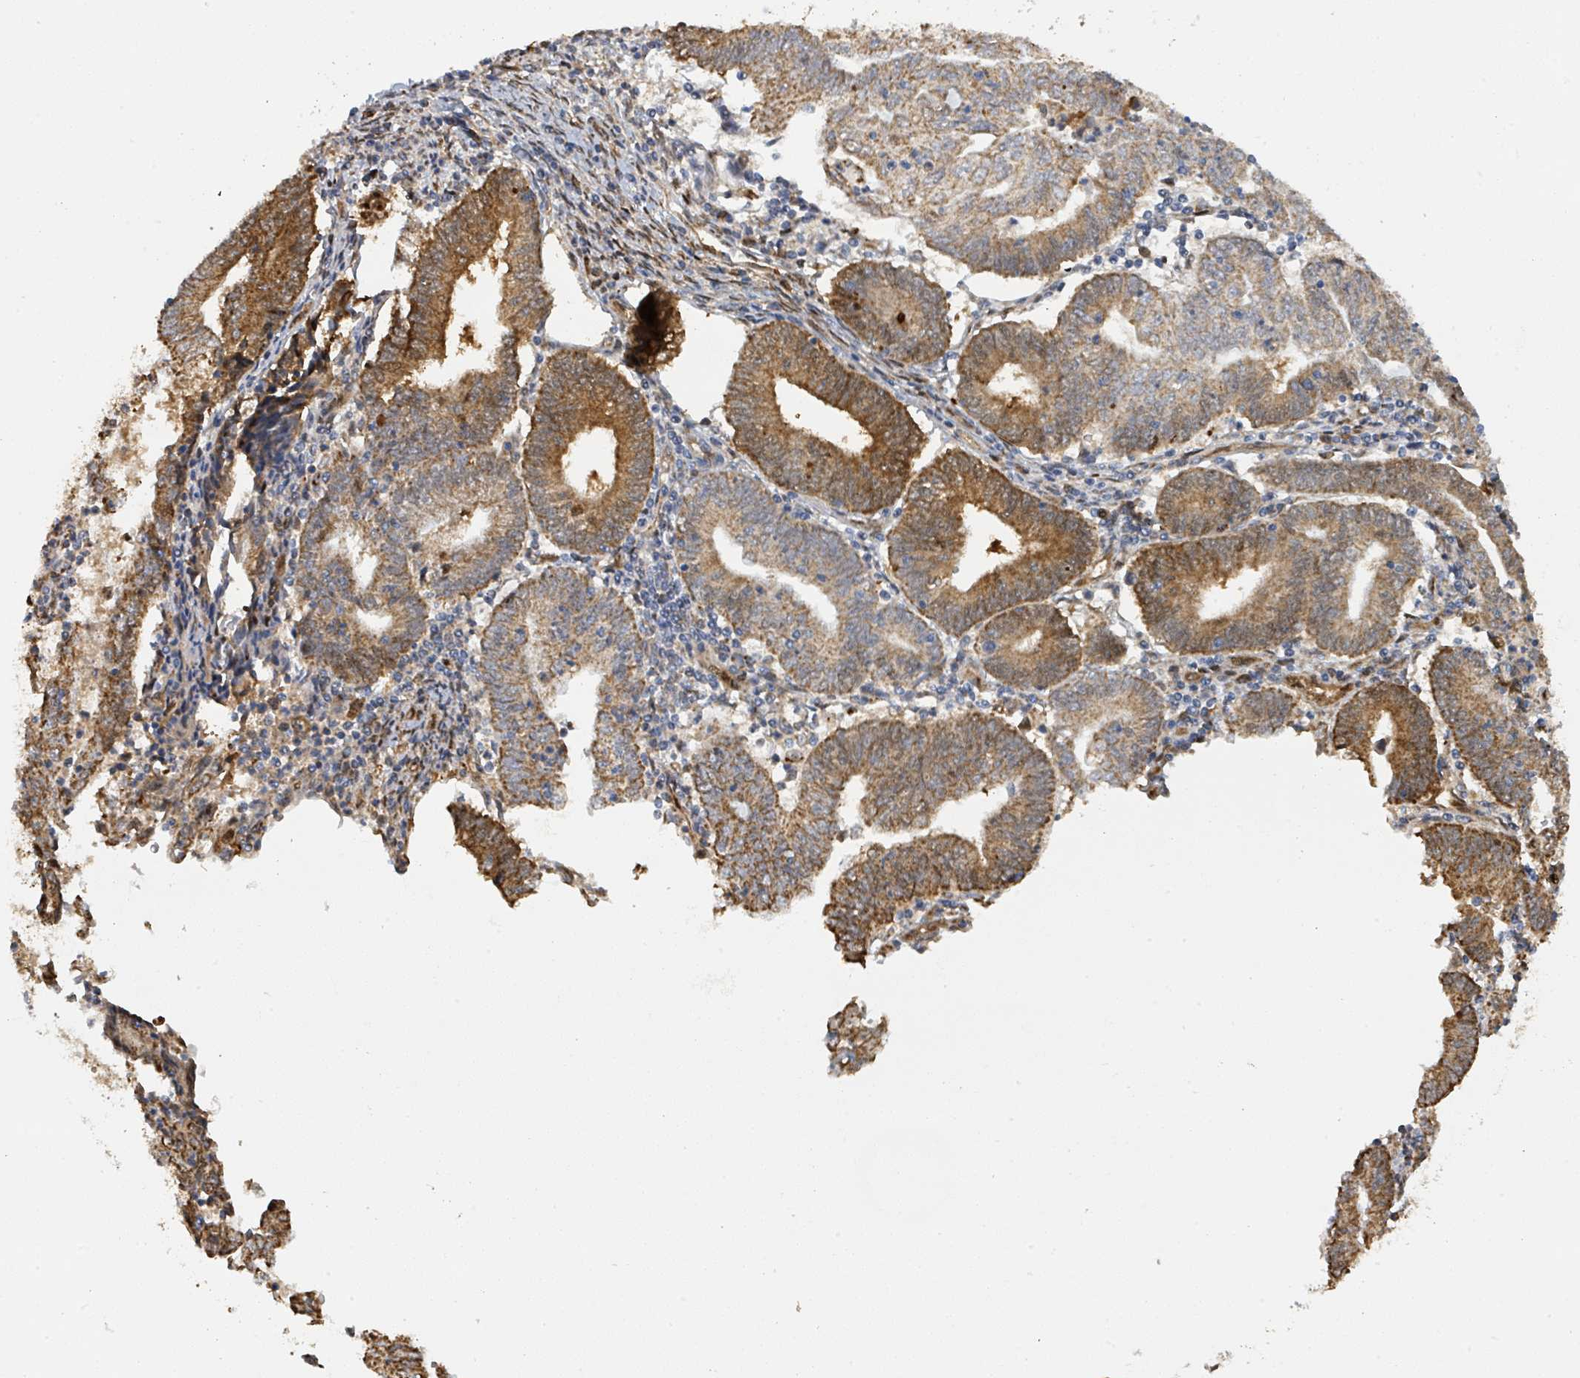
{"staining": {"intensity": "moderate", "quantity": ">75%", "location": "cytoplasmic/membranous"}, "tissue": "endometrial cancer", "cell_type": "Tumor cells", "image_type": "cancer", "snomed": [{"axis": "morphology", "description": "Adenocarcinoma, NOS"}, {"axis": "topography", "description": "Endometrium"}], "caption": "The histopathology image reveals immunohistochemical staining of endometrial cancer. There is moderate cytoplasmic/membranous expression is identified in about >75% of tumor cells. Using DAB (brown) and hematoxylin (blue) stains, captured at high magnification using brightfield microscopy.", "gene": "PSMB7", "patient": {"sex": "female", "age": 60}}